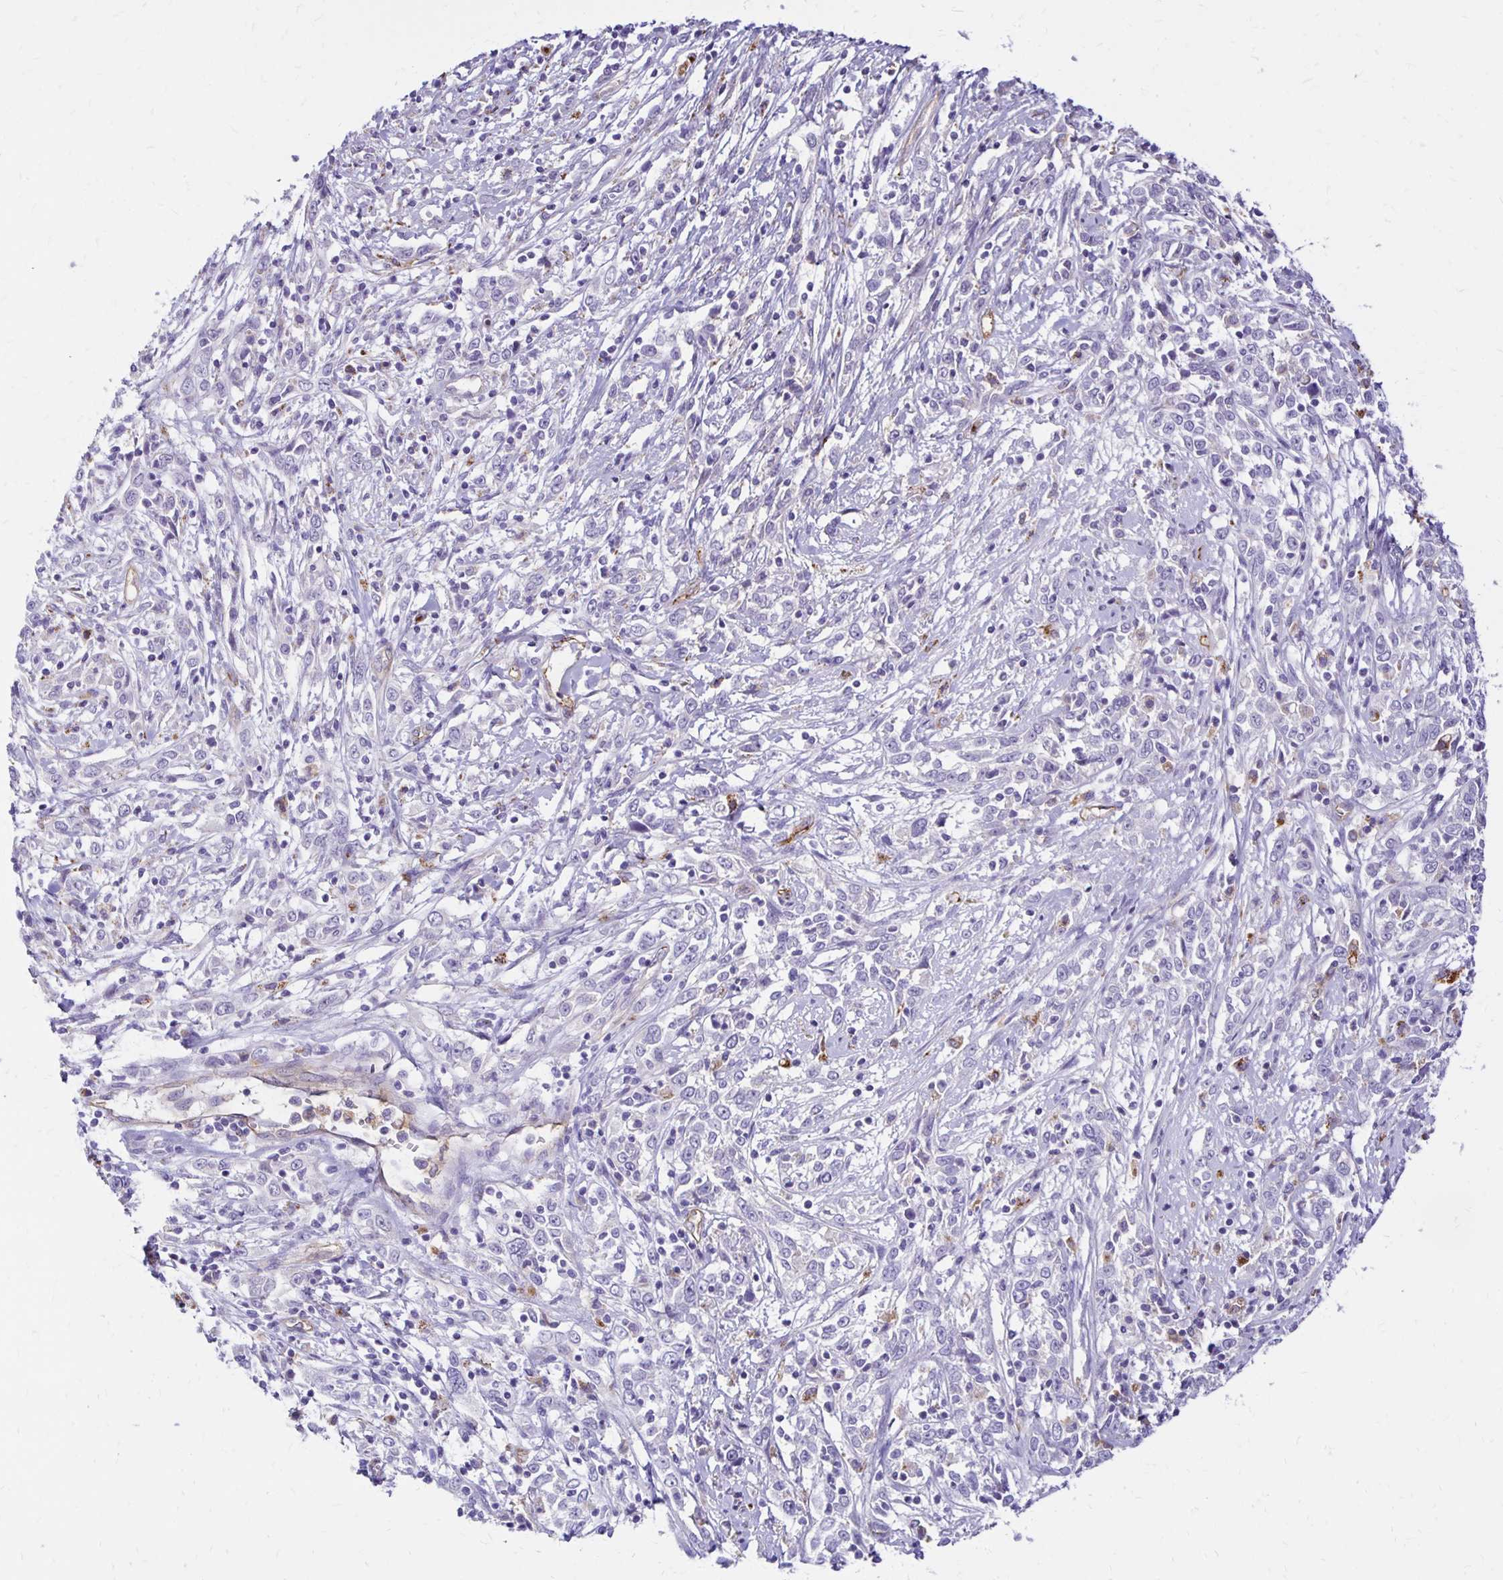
{"staining": {"intensity": "negative", "quantity": "none", "location": "none"}, "tissue": "cervical cancer", "cell_type": "Tumor cells", "image_type": "cancer", "snomed": [{"axis": "morphology", "description": "Adenocarcinoma, NOS"}, {"axis": "topography", "description": "Cervix"}], "caption": "Immunohistochemical staining of cervical cancer (adenocarcinoma) displays no significant positivity in tumor cells. (DAB (3,3'-diaminobenzidine) immunohistochemistry with hematoxylin counter stain).", "gene": "TTYH1", "patient": {"sex": "female", "age": 40}}